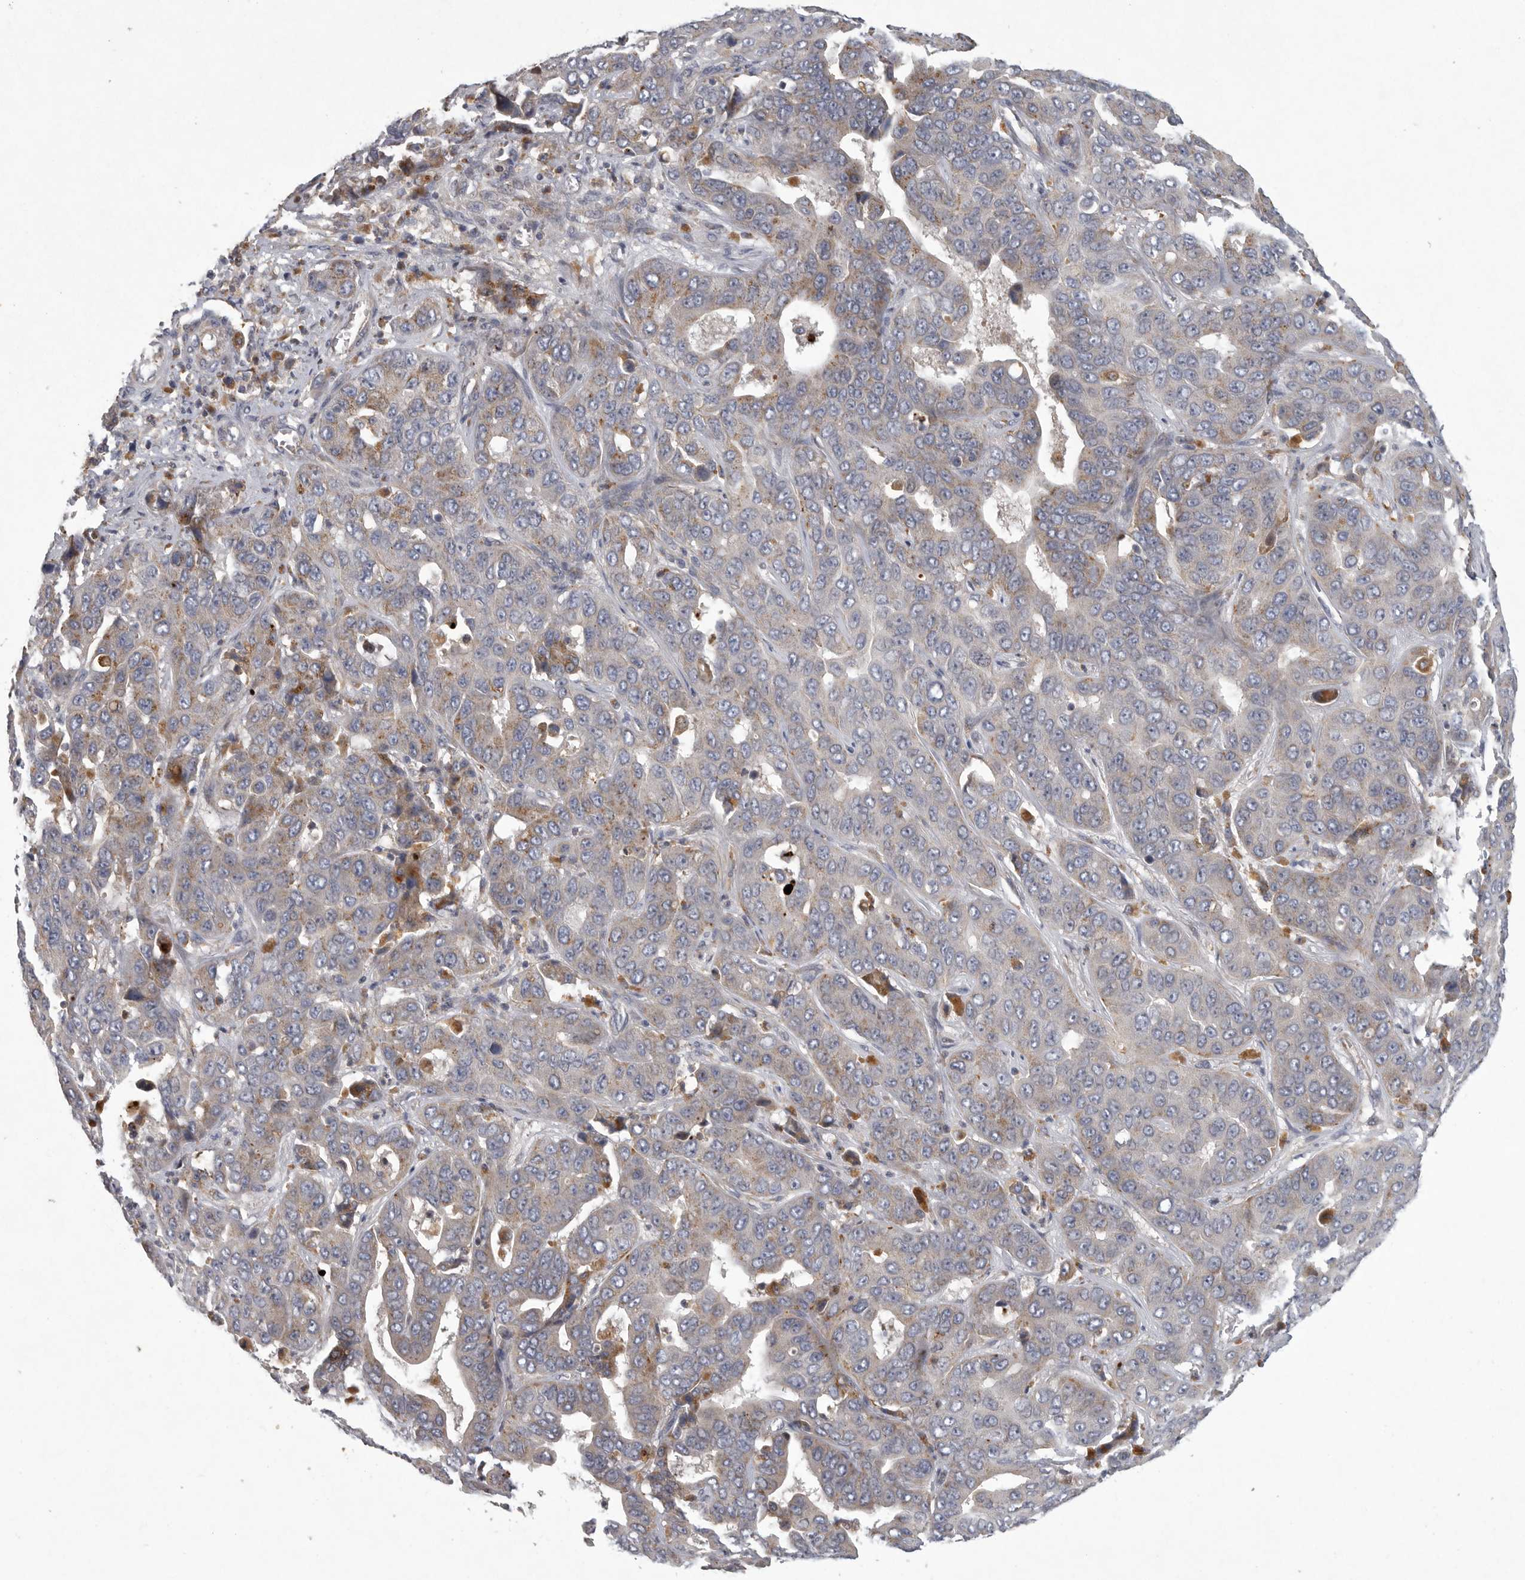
{"staining": {"intensity": "weak", "quantity": "<25%", "location": "cytoplasmic/membranous"}, "tissue": "liver cancer", "cell_type": "Tumor cells", "image_type": "cancer", "snomed": [{"axis": "morphology", "description": "Cholangiocarcinoma"}, {"axis": "topography", "description": "Liver"}], "caption": "Immunohistochemistry image of liver cholangiocarcinoma stained for a protein (brown), which shows no positivity in tumor cells.", "gene": "LAMTOR3", "patient": {"sex": "female", "age": 52}}